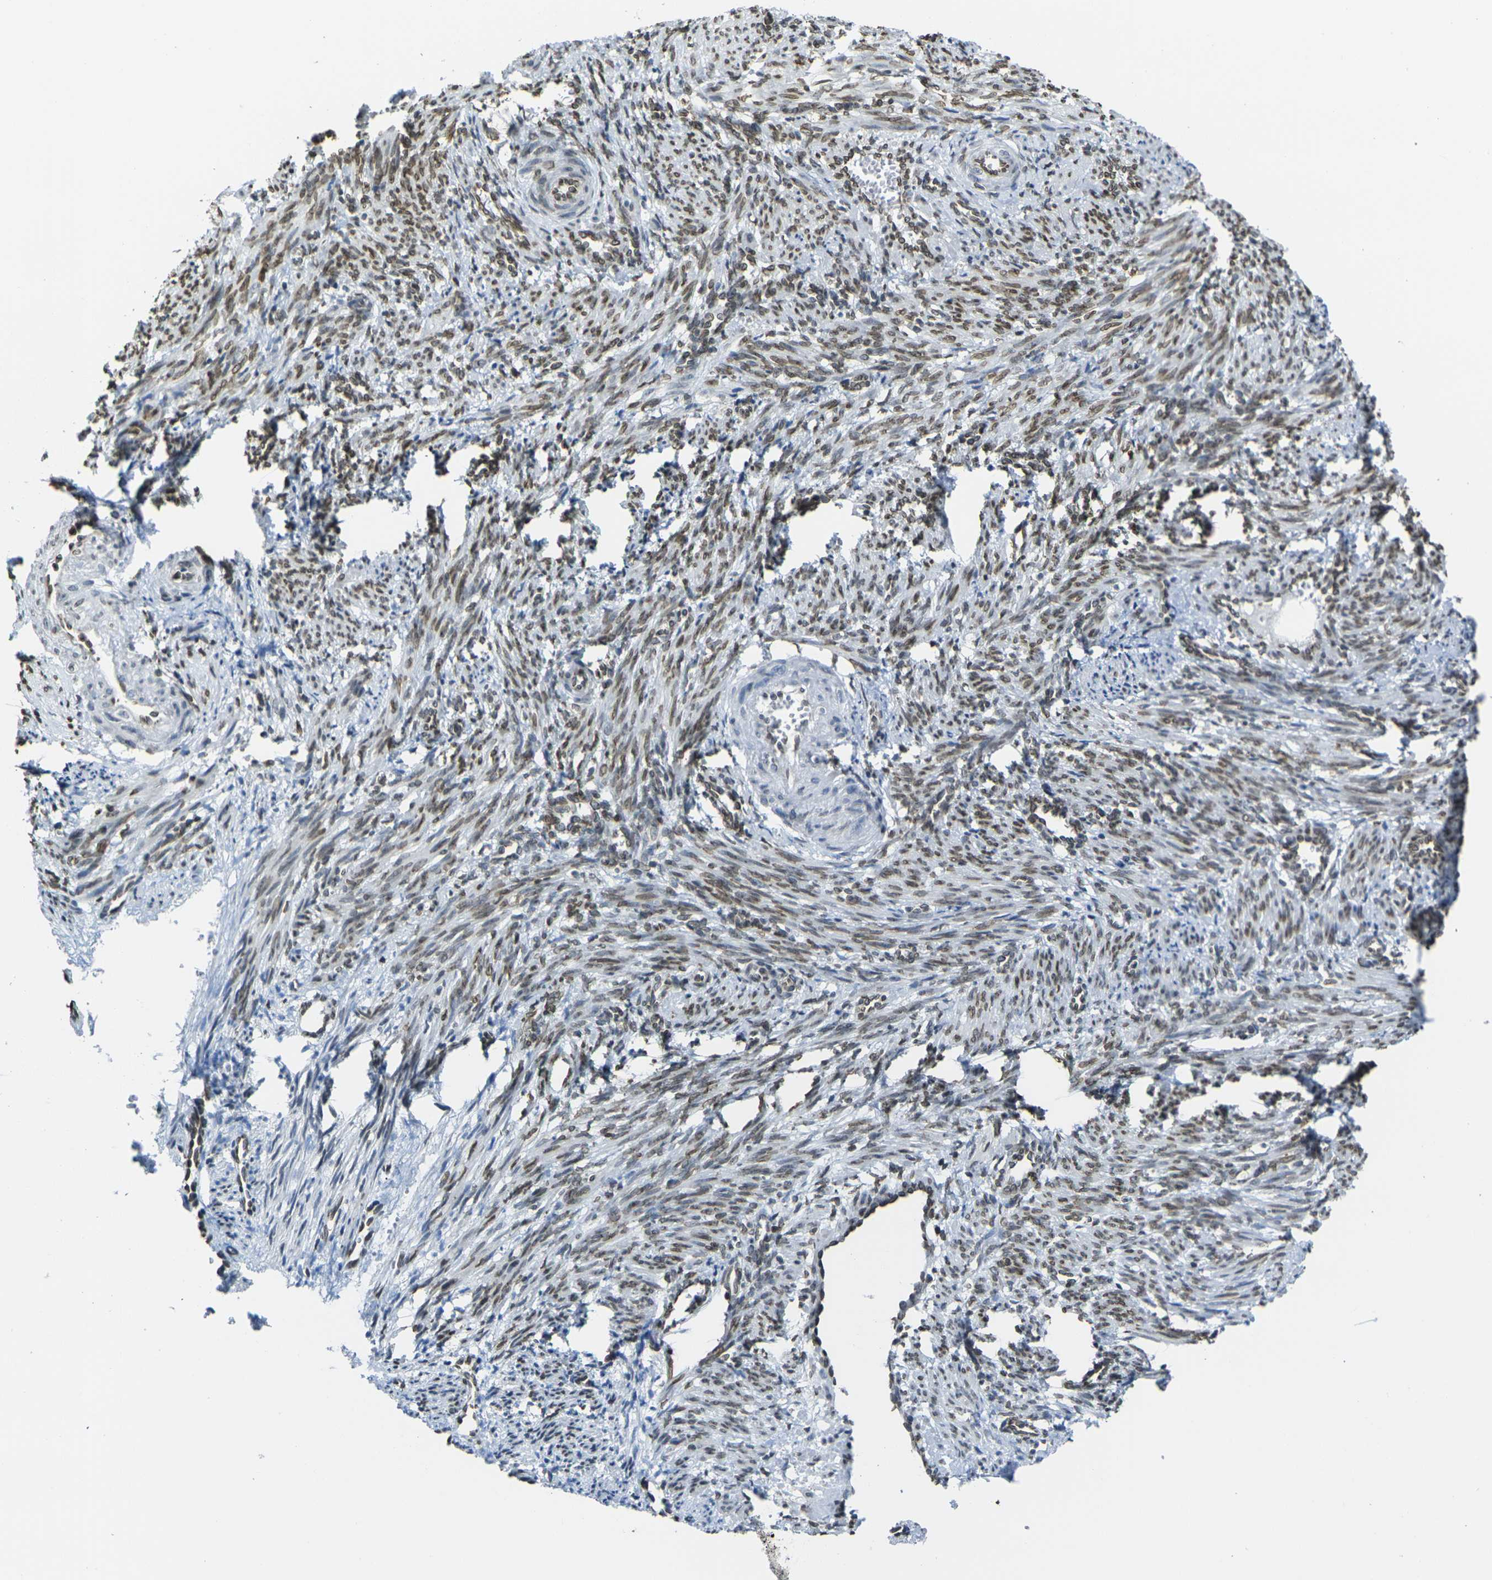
{"staining": {"intensity": "moderate", "quantity": ">75%", "location": "cytoplasmic/membranous,nuclear"}, "tissue": "smooth muscle", "cell_type": "Smooth muscle cells", "image_type": "normal", "snomed": [{"axis": "morphology", "description": "Normal tissue, NOS"}, {"axis": "topography", "description": "Endometrium"}], "caption": "A brown stain shows moderate cytoplasmic/membranous,nuclear expression of a protein in smooth muscle cells of unremarkable smooth muscle.", "gene": "BRDT", "patient": {"sex": "female", "age": 33}}